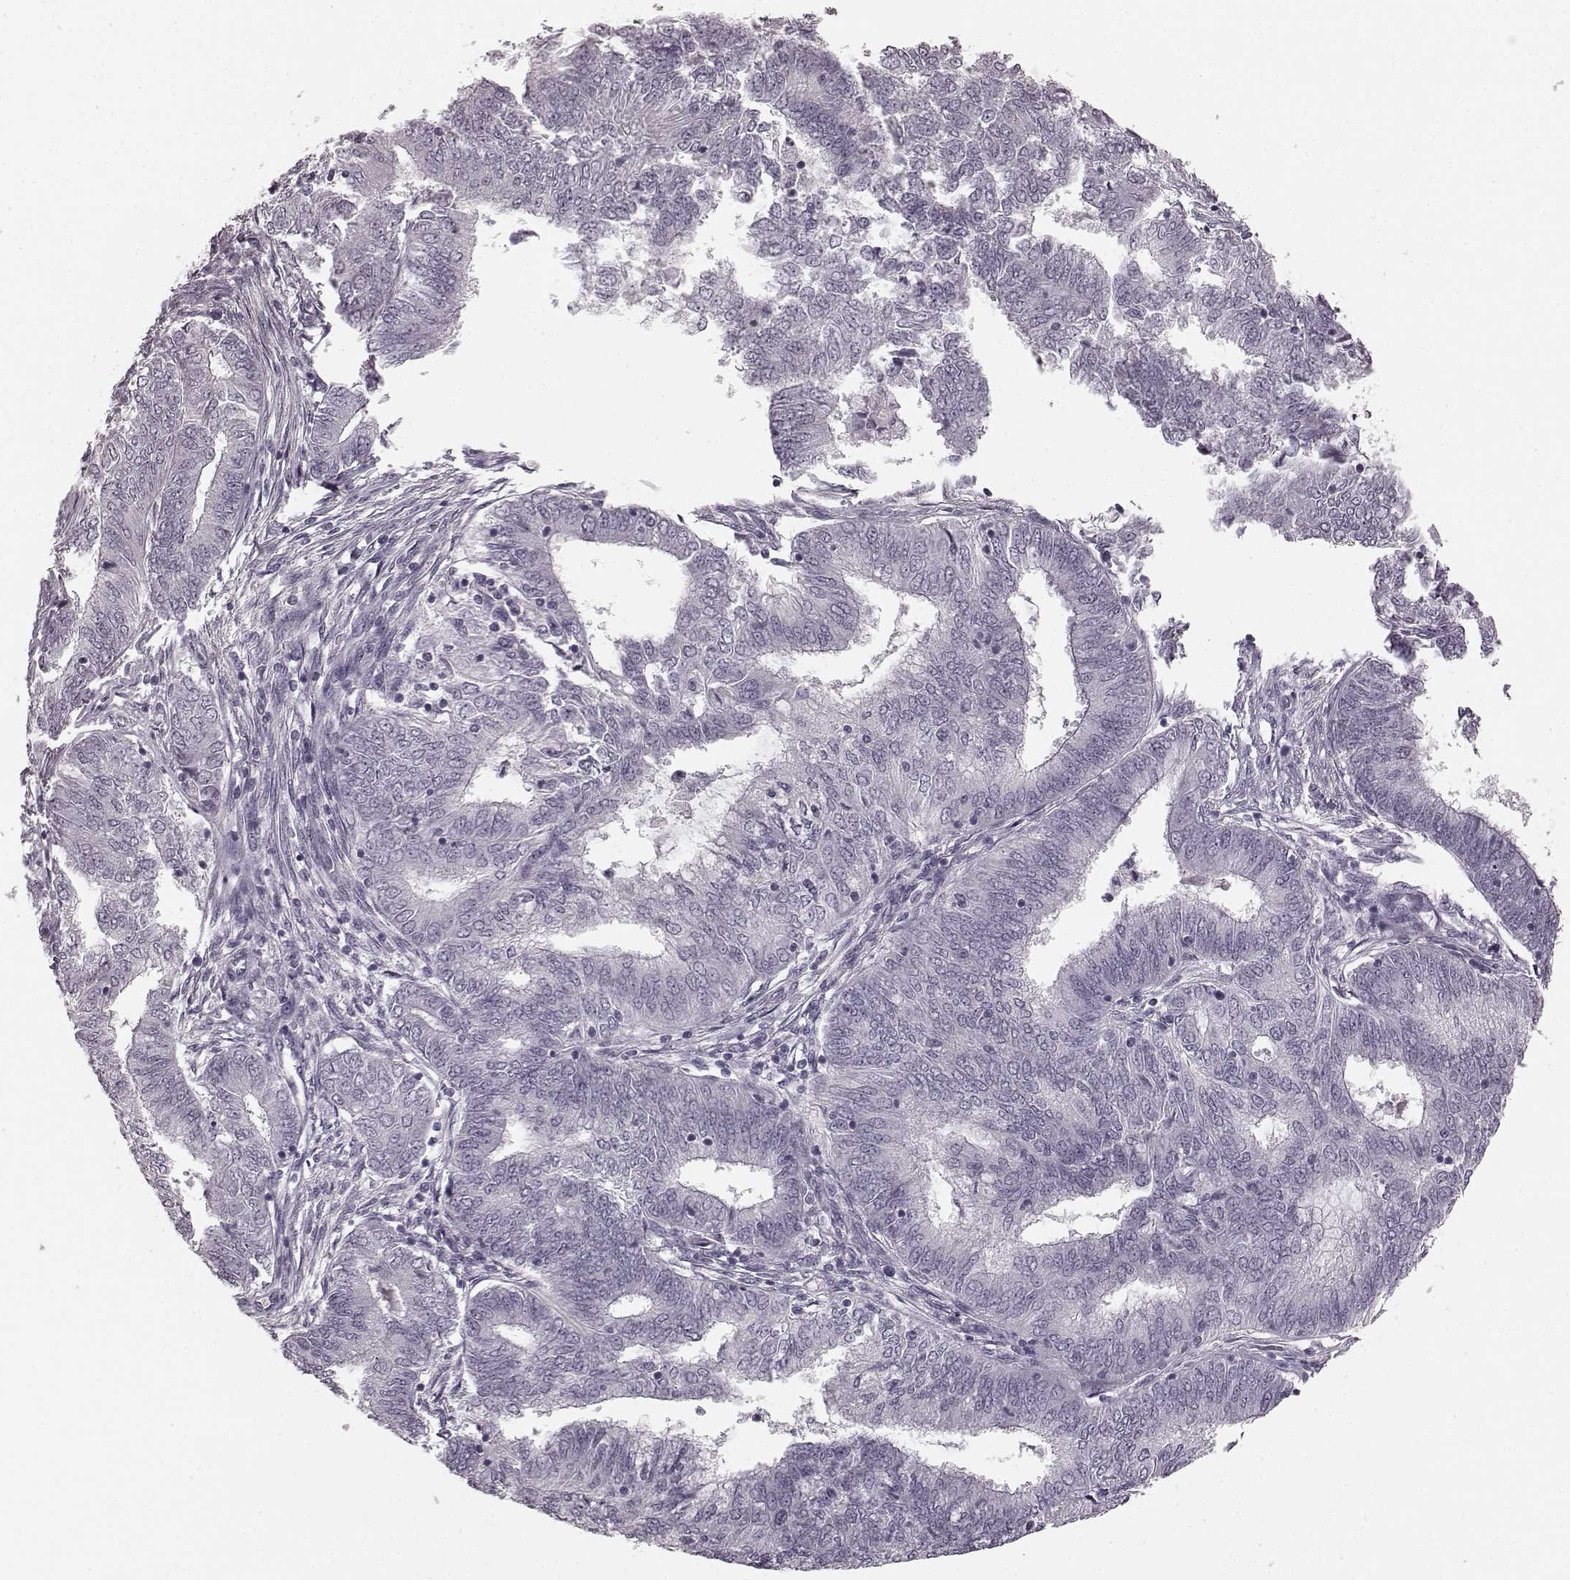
{"staining": {"intensity": "negative", "quantity": "none", "location": "none"}, "tissue": "endometrial cancer", "cell_type": "Tumor cells", "image_type": "cancer", "snomed": [{"axis": "morphology", "description": "Adenocarcinoma, NOS"}, {"axis": "topography", "description": "Endometrium"}], "caption": "Immunohistochemical staining of endometrial cancer (adenocarcinoma) reveals no significant positivity in tumor cells.", "gene": "TMPRSS15", "patient": {"sex": "female", "age": 62}}